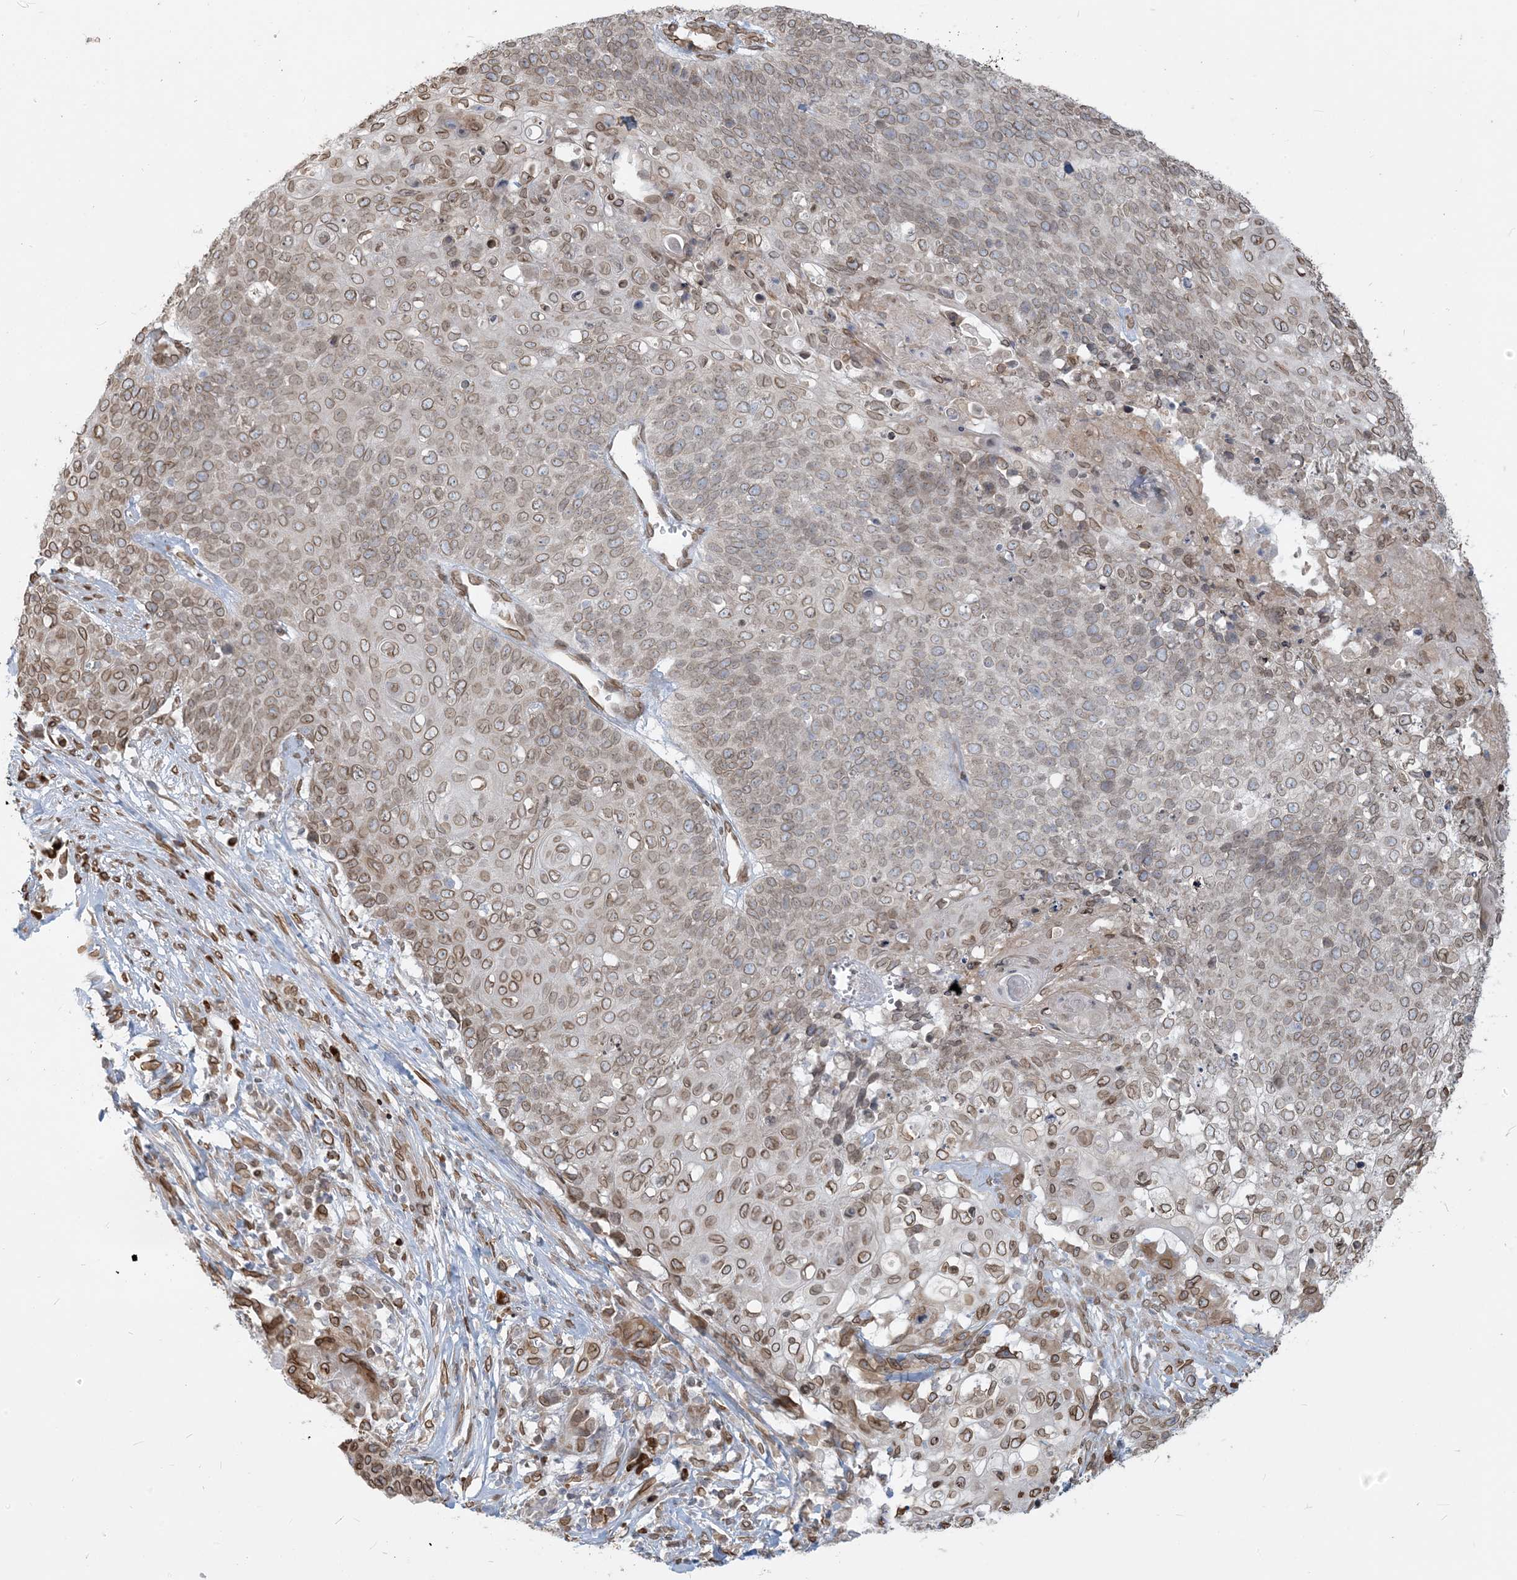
{"staining": {"intensity": "moderate", "quantity": ">75%", "location": "cytoplasmic/membranous,nuclear"}, "tissue": "cervical cancer", "cell_type": "Tumor cells", "image_type": "cancer", "snomed": [{"axis": "morphology", "description": "Squamous cell carcinoma, NOS"}, {"axis": "topography", "description": "Cervix"}], "caption": "Moderate cytoplasmic/membranous and nuclear staining is seen in about >75% of tumor cells in squamous cell carcinoma (cervical). Nuclei are stained in blue.", "gene": "WWP1", "patient": {"sex": "female", "age": 39}}